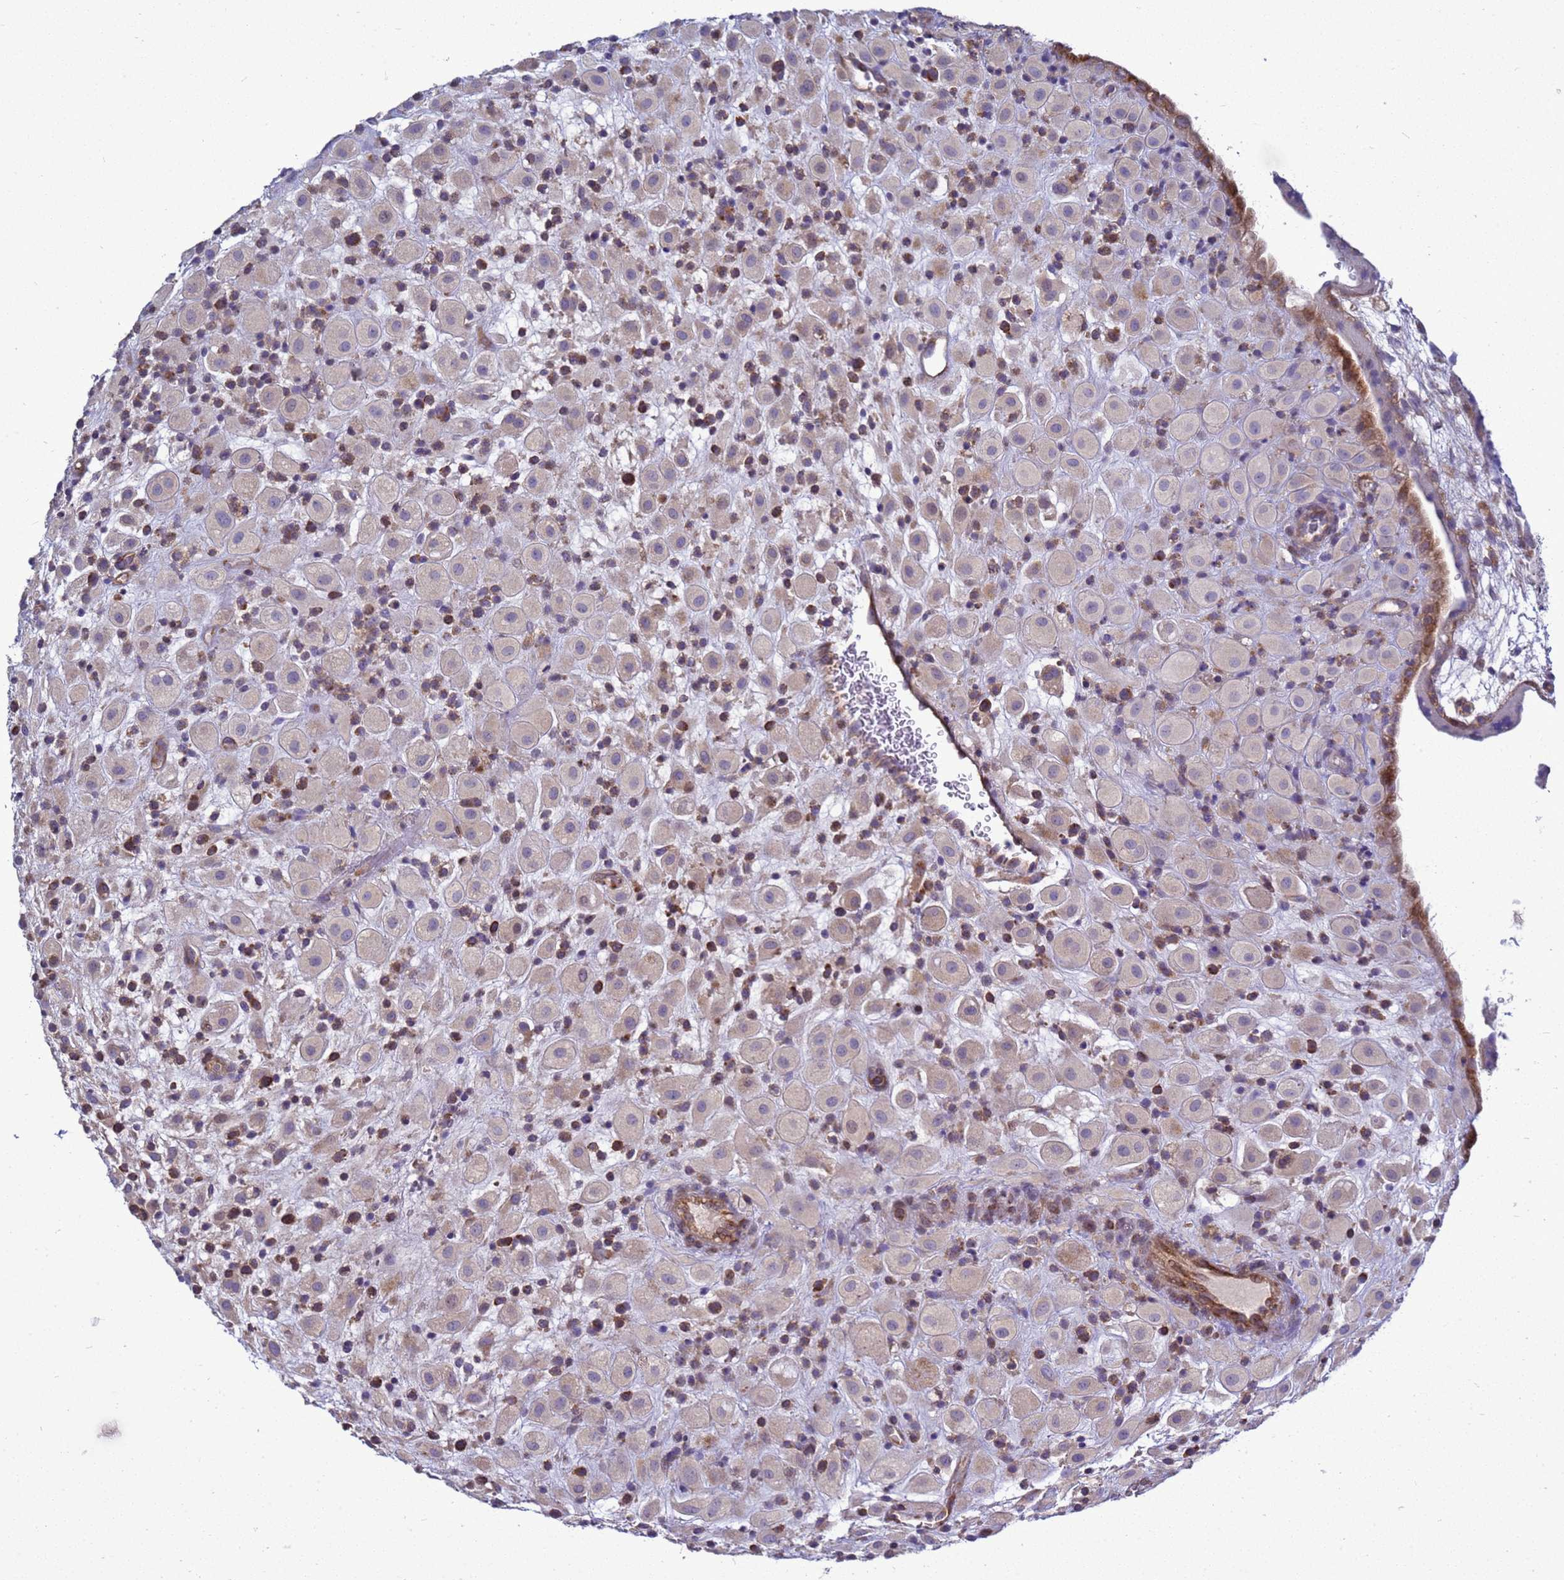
{"staining": {"intensity": "moderate", "quantity": ">75%", "location": "cytoplasmic/membranous"}, "tissue": "placenta", "cell_type": "Decidual cells", "image_type": "normal", "snomed": [{"axis": "morphology", "description": "Normal tissue, NOS"}, {"axis": "topography", "description": "Placenta"}], "caption": "Placenta stained with DAB immunohistochemistry (IHC) displays medium levels of moderate cytoplasmic/membranous expression in approximately >75% of decidual cells.", "gene": "MON1B", "patient": {"sex": "female", "age": 35}}